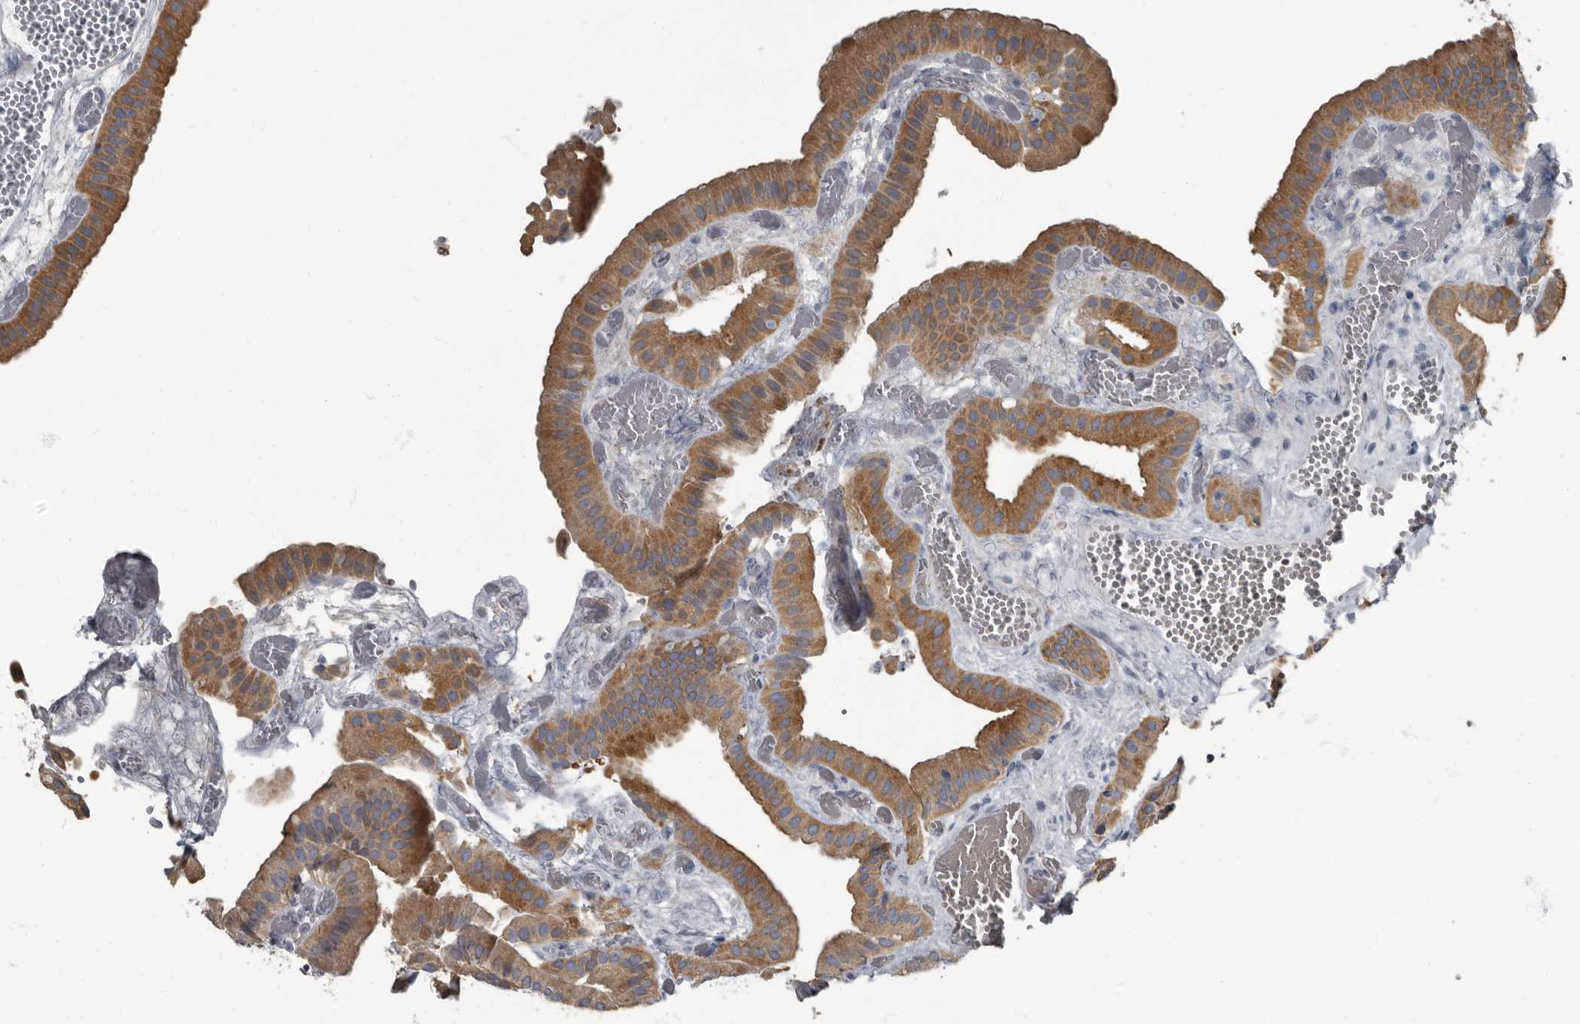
{"staining": {"intensity": "strong", "quantity": ">75%", "location": "cytoplasmic/membranous"}, "tissue": "gallbladder", "cell_type": "Glandular cells", "image_type": "normal", "snomed": [{"axis": "morphology", "description": "Normal tissue, NOS"}, {"axis": "topography", "description": "Gallbladder"}], "caption": "Protein staining of normal gallbladder displays strong cytoplasmic/membranous staining in about >75% of glandular cells. (DAB (3,3'-diaminobenzidine) = brown stain, brightfield microscopy at high magnification).", "gene": "TPD52L1", "patient": {"sex": "female", "age": 64}}